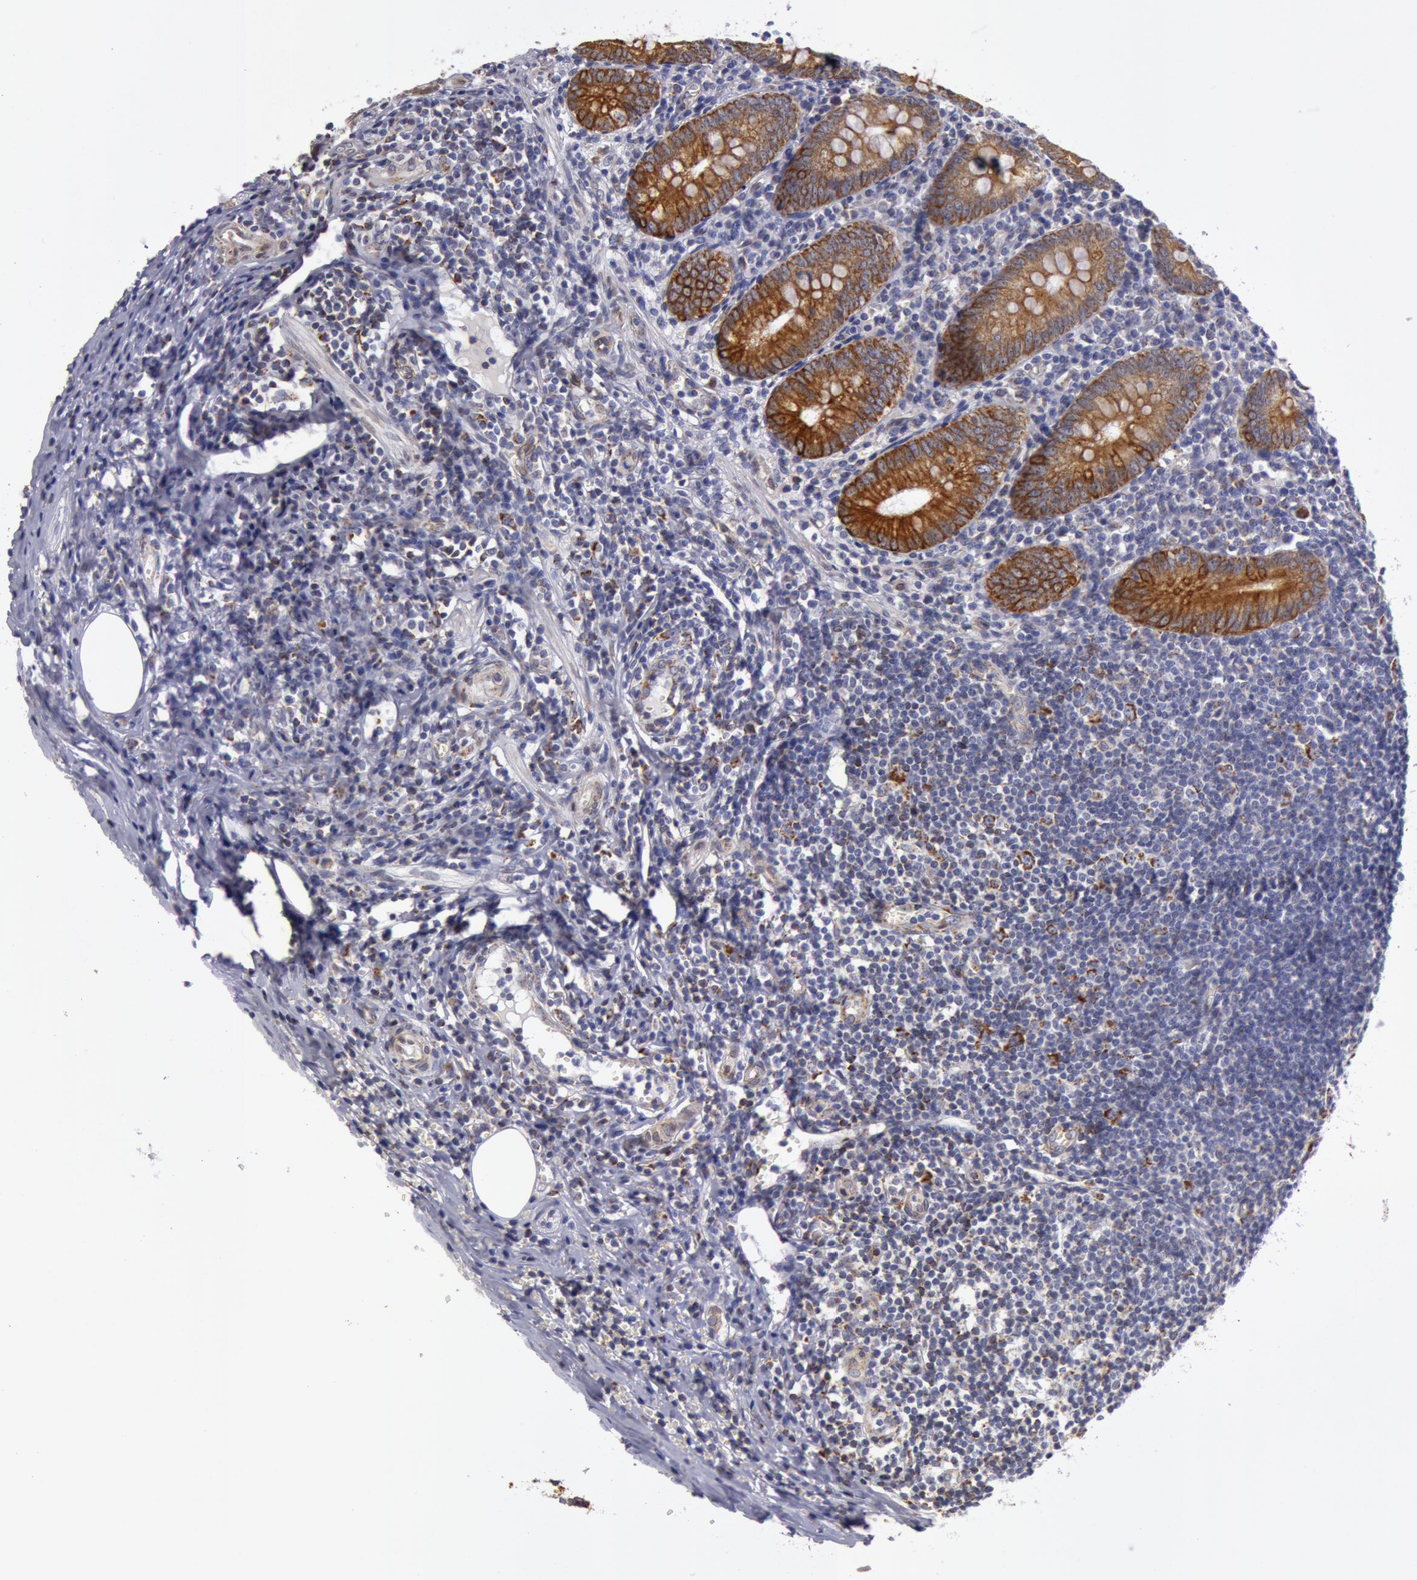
{"staining": {"intensity": "strong", "quantity": ">75%", "location": "cytoplasmic/membranous"}, "tissue": "appendix", "cell_type": "Glandular cells", "image_type": "normal", "snomed": [{"axis": "morphology", "description": "Normal tissue, NOS"}, {"axis": "topography", "description": "Appendix"}], "caption": "Strong cytoplasmic/membranous protein positivity is seen in about >75% of glandular cells in appendix. (DAB IHC with brightfield microscopy, high magnification).", "gene": "KRT18", "patient": {"sex": "female", "age": 19}}